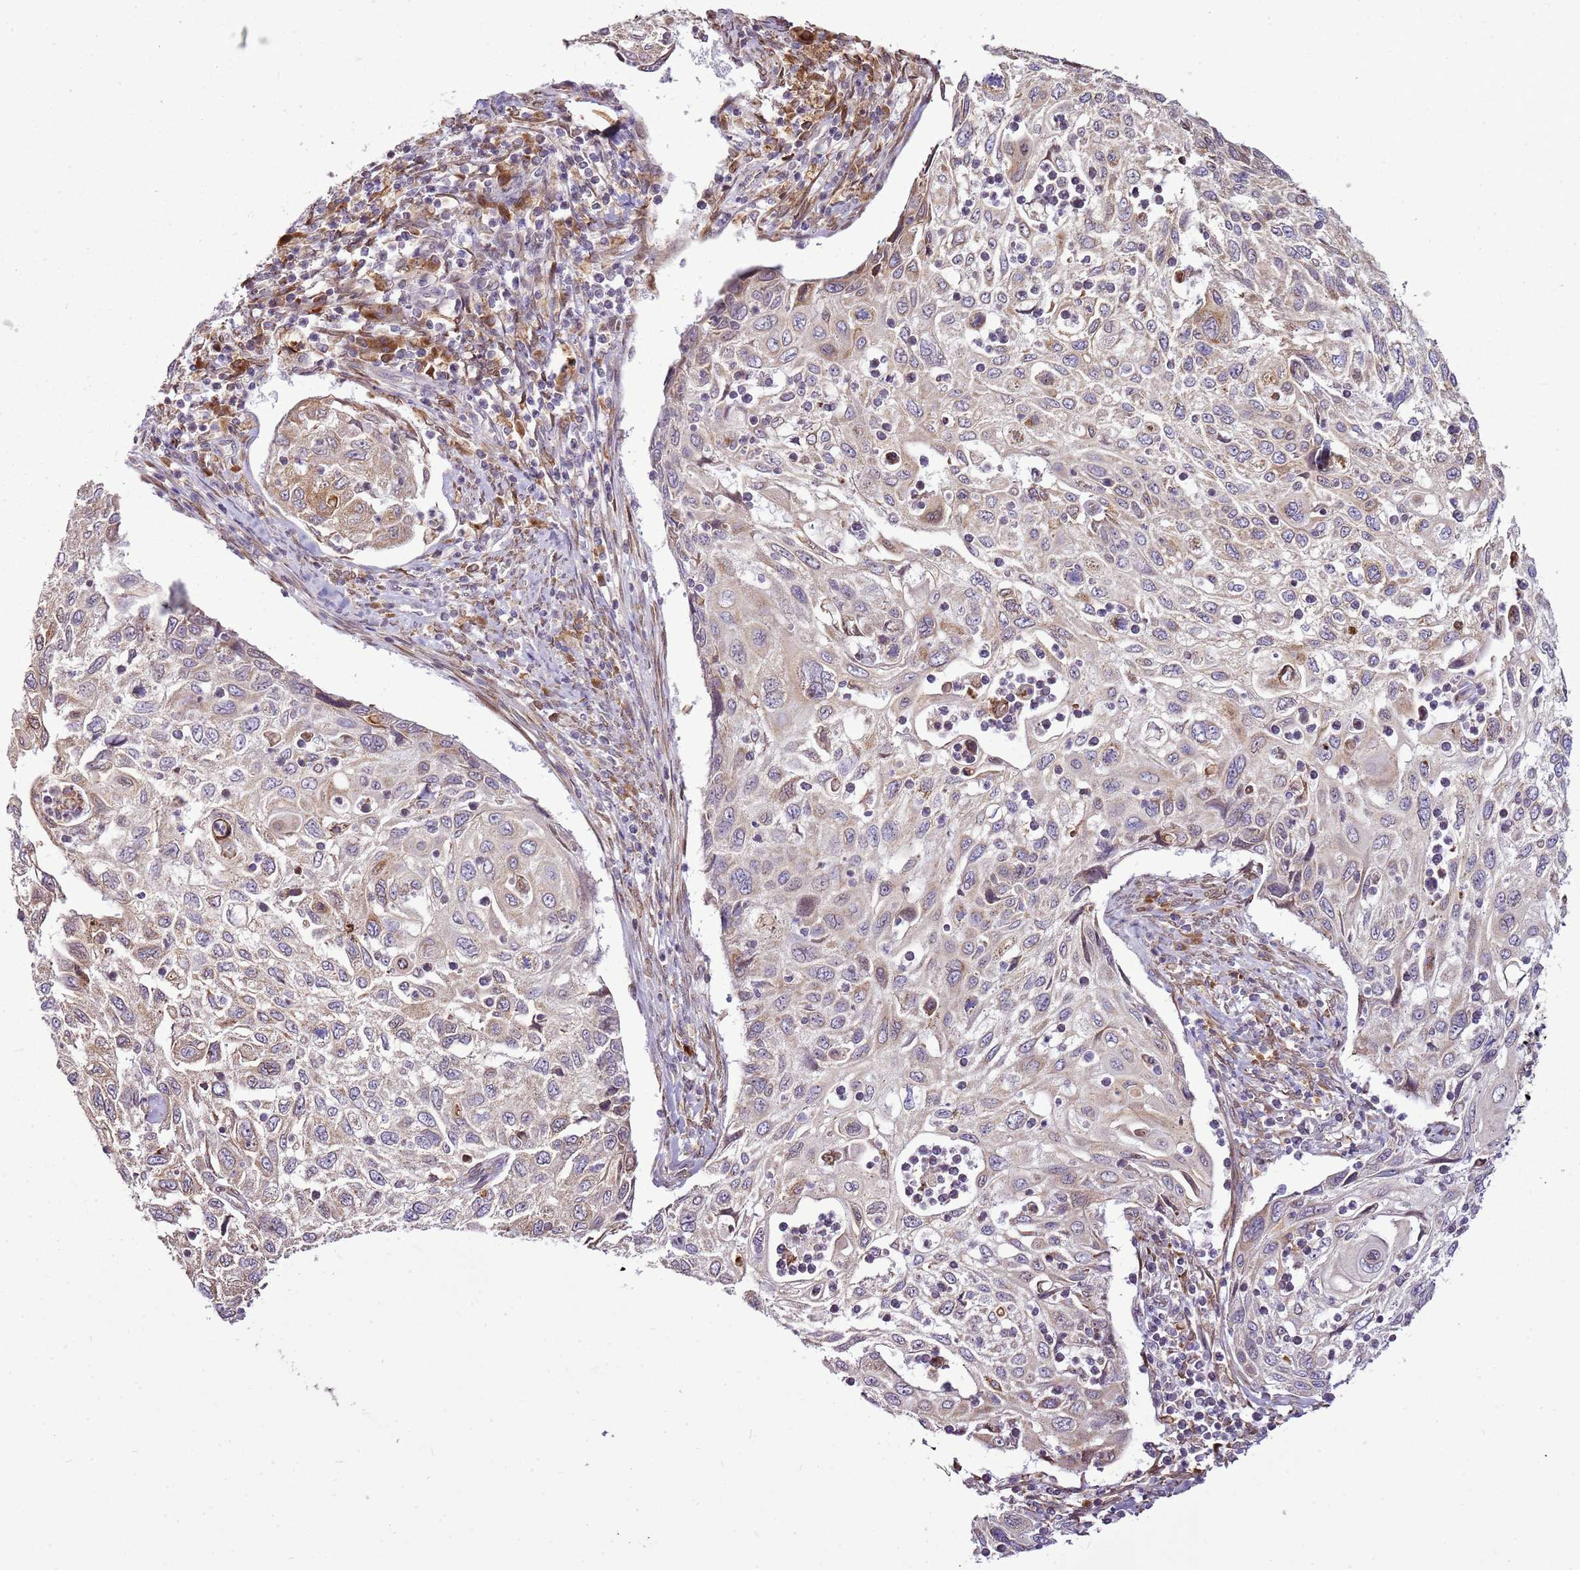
{"staining": {"intensity": "weak", "quantity": "25%-75%", "location": "cytoplasmic/membranous"}, "tissue": "cervical cancer", "cell_type": "Tumor cells", "image_type": "cancer", "snomed": [{"axis": "morphology", "description": "Squamous cell carcinoma, NOS"}, {"axis": "topography", "description": "Cervix"}], "caption": "Weak cytoplasmic/membranous expression is identified in about 25%-75% of tumor cells in cervical cancer.", "gene": "TMED10", "patient": {"sex": "female", "age": 70}}